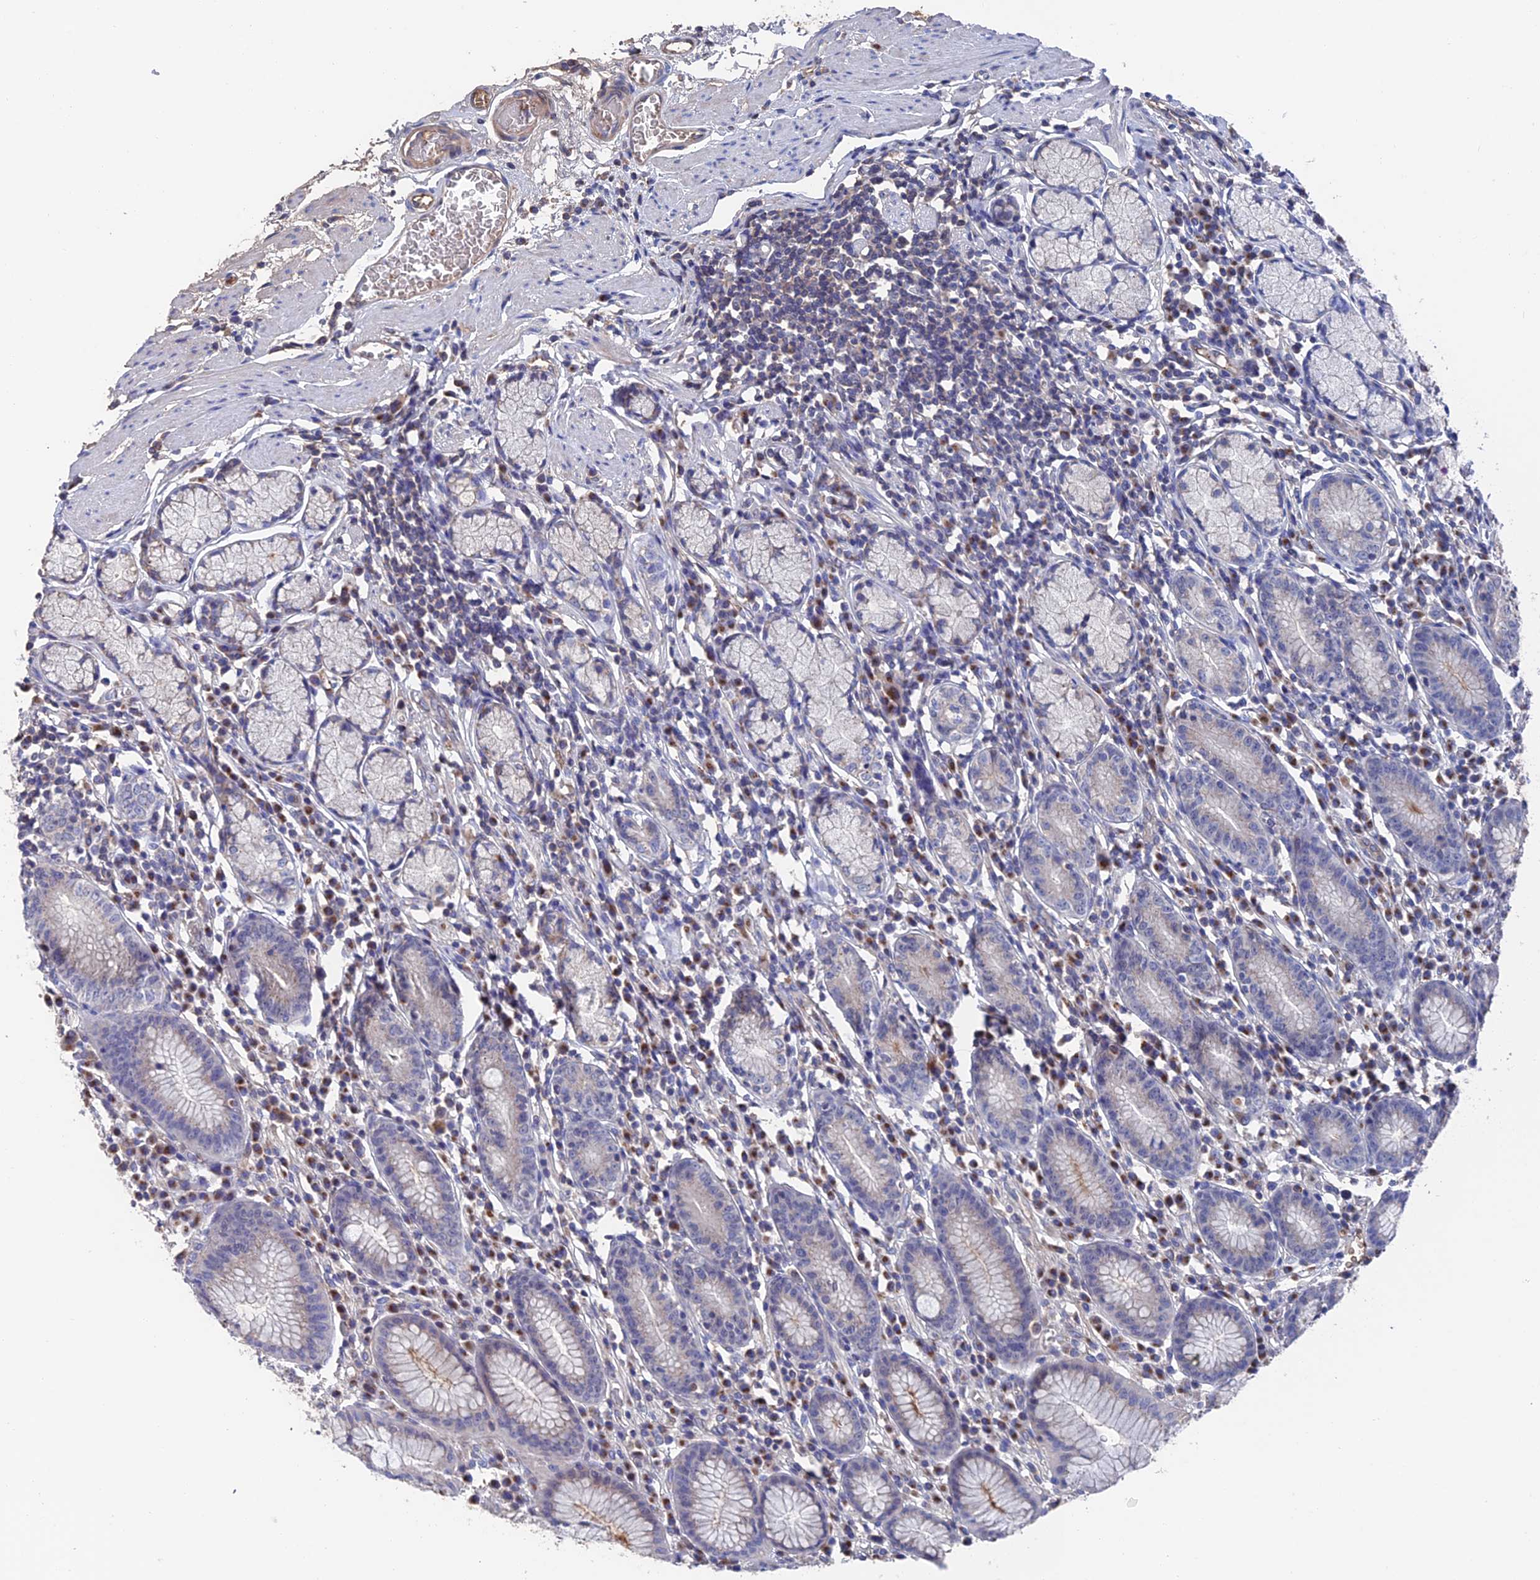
{"staining": {"intensity": "moderate", "quantity": "<25%", "location": "cytoplasmic/membranous"}, "tissue": "stomach", "cell_type": "Glandular cells", "image_type": "normal", "snomed": [{"axis": "morphology", "description": "Normal tissue, NOS"}, {"axis": "topography", "description": "Stomach"}], "caption": "Stomach stained with IHC exhibits moderate cytoplasmic/membranous positivity in about <25% of glandular cells. (brown staining indicates protein expression, while blue staining denotes nuclei).", "gene": "HPF1", "patient": {"sex": "male", "age": 55}}